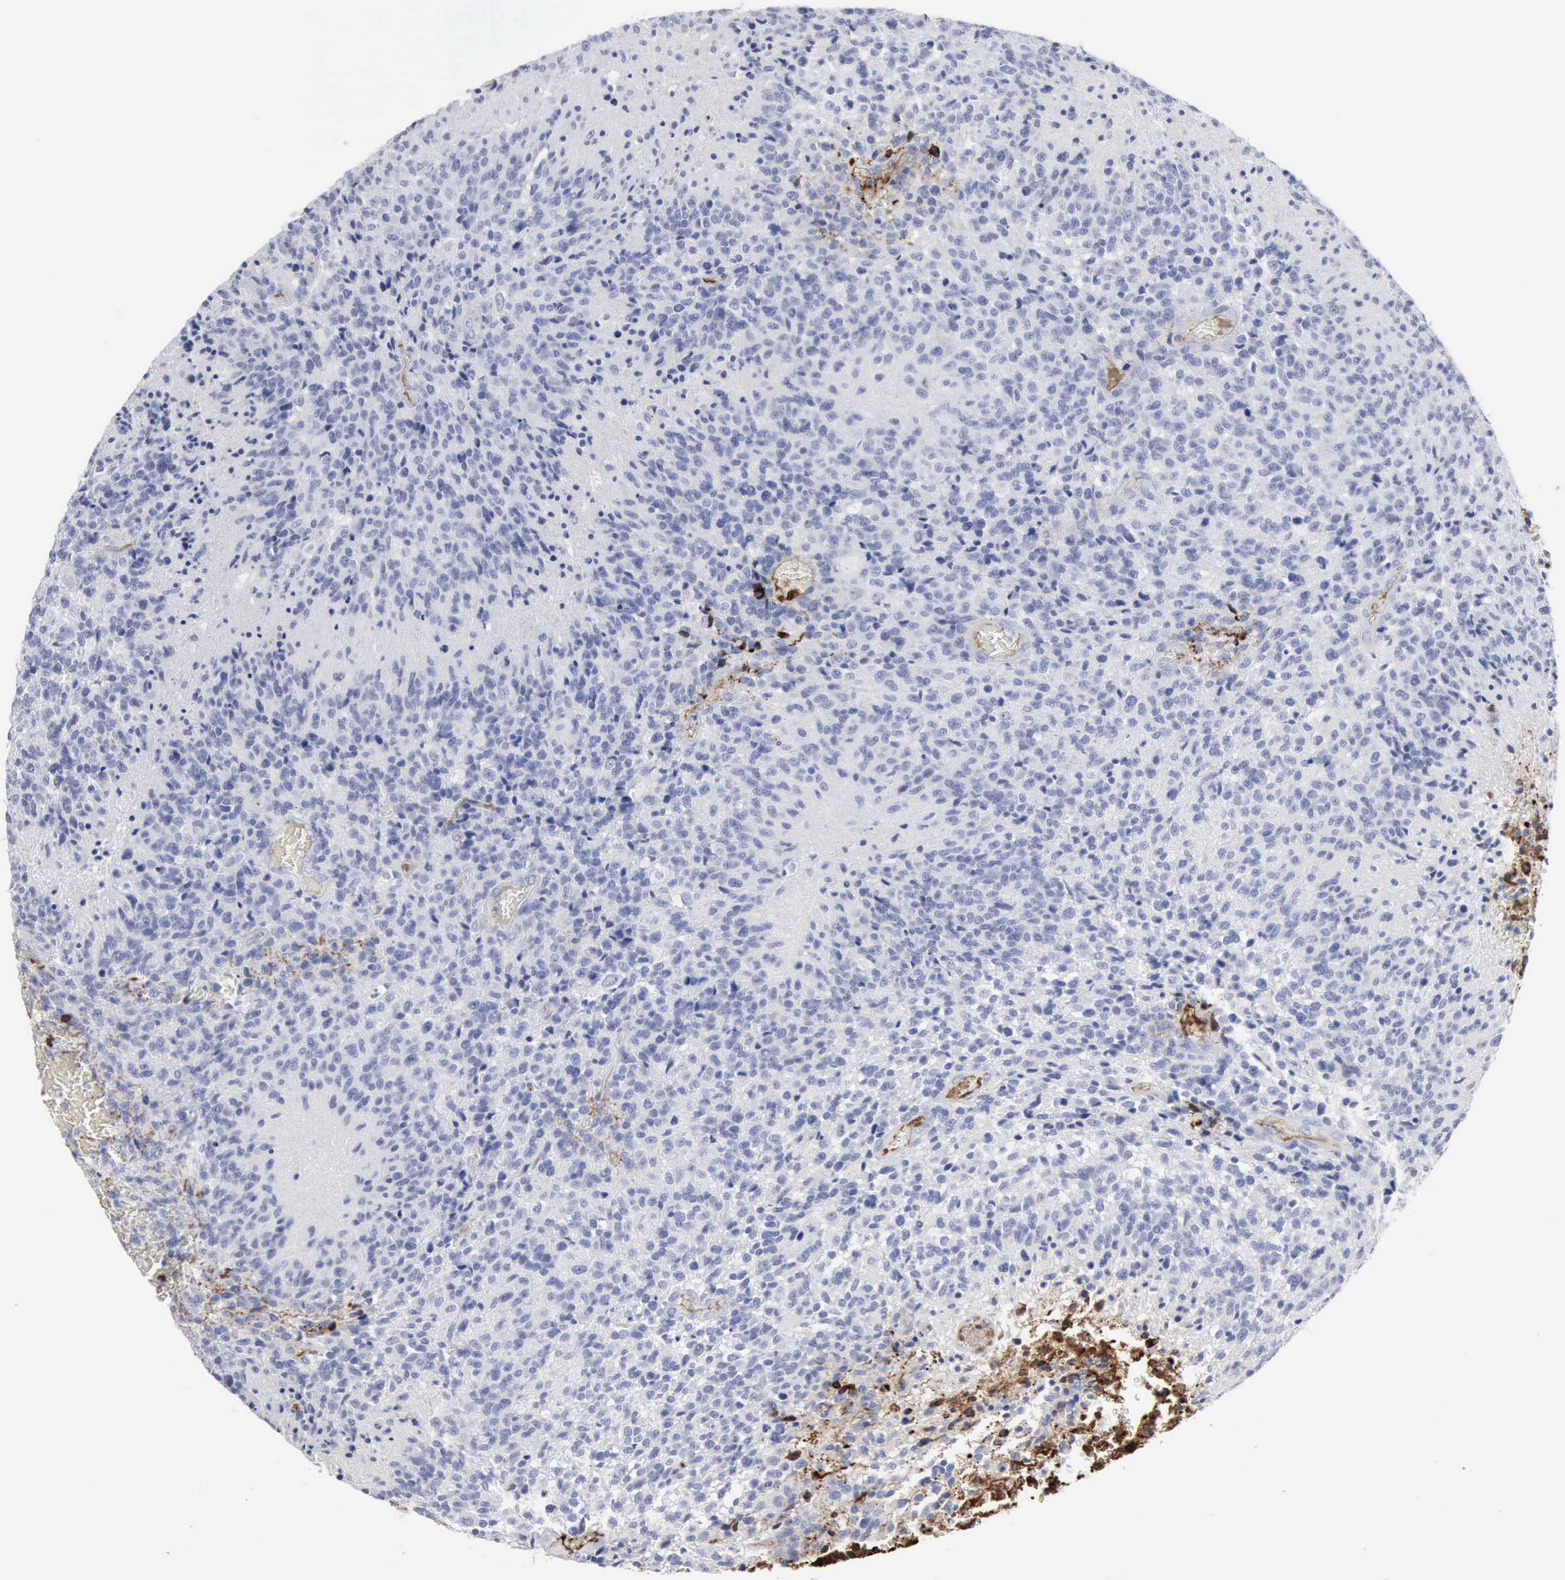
{"staining": {"intensity": "negative", "quantity": "none", "location": "none"}, "tissue": "glioma", "cell_type": "Tumor cells", "image_type": "cancer", "snomed": [{"axis": "morphology", "description": "Glioma, malignant, High grade"}, {"axis": "topography", "description": "Brain"}], "caption": "The micrograph exhibits no staining of tumor cells in glioma. Nuclei are stained in blue.", "gene": "C4BPA", "patient": {"sex": "male", "age": 36}}